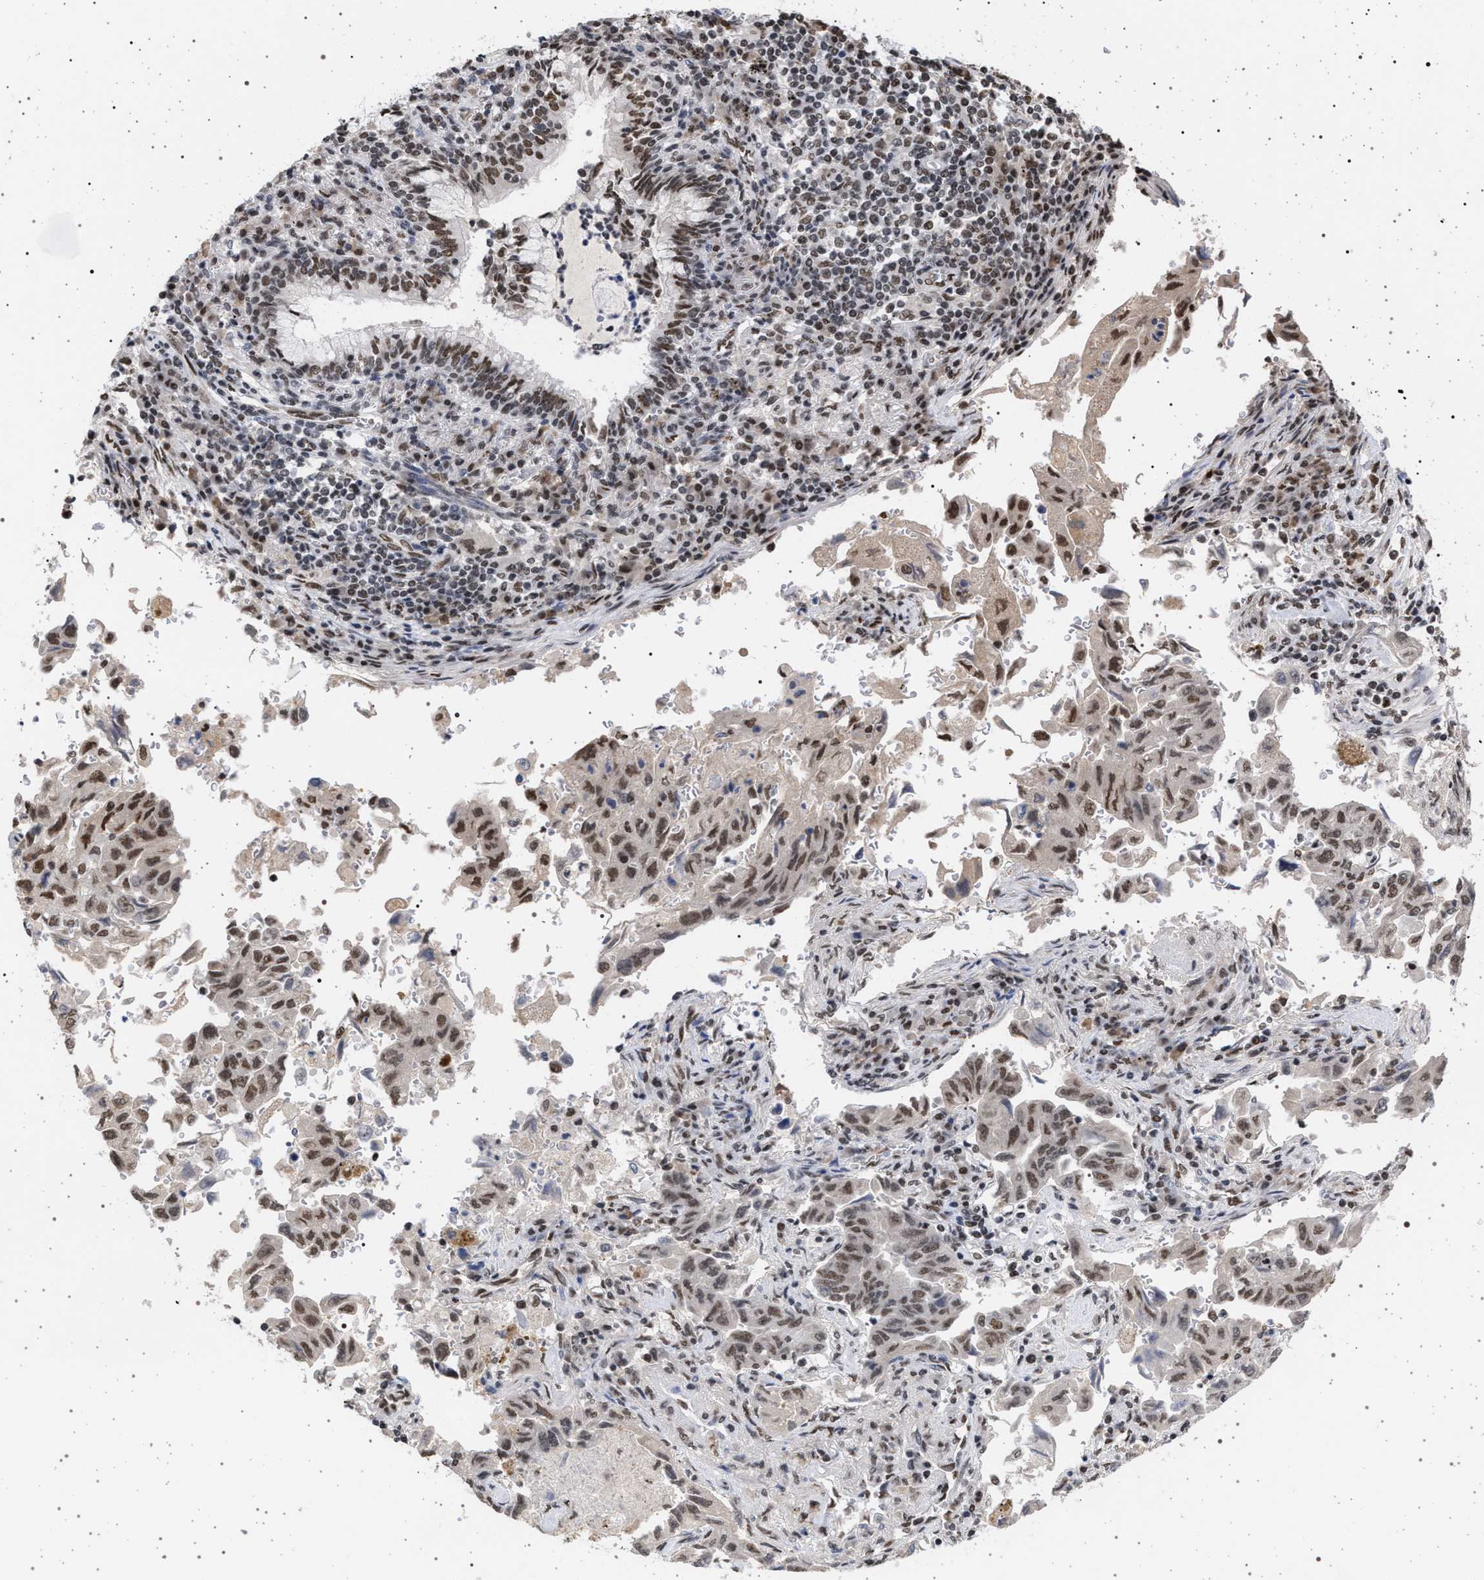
{"staining": {"intensity": "moderate", "quantity": ">75%", "location": "nuclear"}, "tissue": "lung cancer", "cell_type": "Tumor cells", "image_type": "cancer", "snomed": [{"axis": "morphology", "description": "Adenocarcinoma, NOS"}, {"axis": "topography", "description": "Lung"}], "caption": "Tumor cells demonstrate medium levels of moderate nuclear staining in about >75% of cells in human lung cancer (adenocarcinoma).", "gene": "PHF12", "patient": {"sex": "female", "age": 51}}